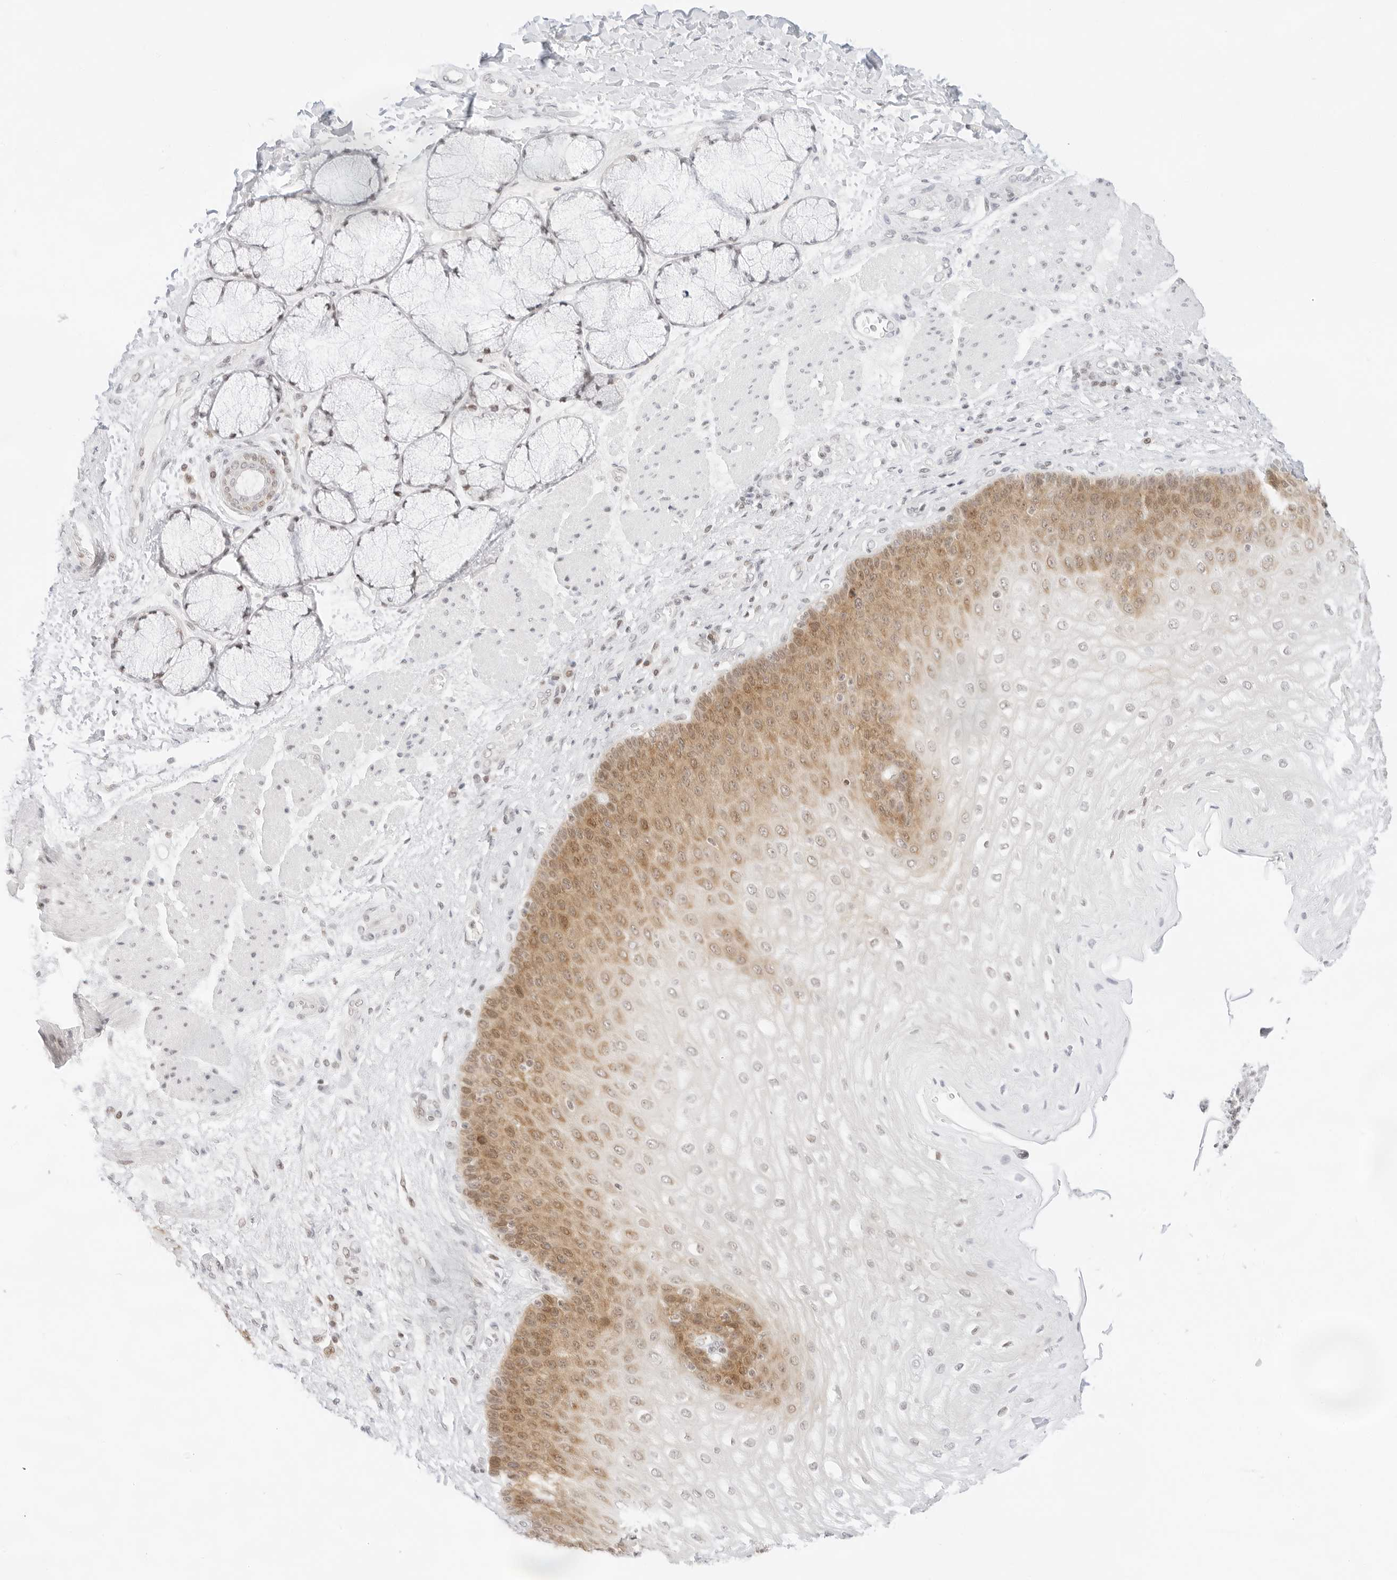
{"staining": {"intensity": "moderate", "quantity": "25%-75%", "location": "cytoplasmic/membranous,nuclear"}, "tissue": "esophagus", "cell_type": "Squamous epithelial cells", "image_type": "normal", "snomed": [{"axis": "morphology", "description": "Normal tissue, NOS"}, {"axis": "topography", "description": "Esophagus"}], "caption": "Brown immunohistochemical staining in benign human esophagus displays moderate cytoplasmic/membranous,nuclear positivity in about 25%-75% of squamous epithelial cells. The staining was performed using DAB, with brown indicating positive protein expression. Nuclei are stained blue with hematoxylin.", "gene": "GNAS", "patient": {"sex": "male", "age": 54}}